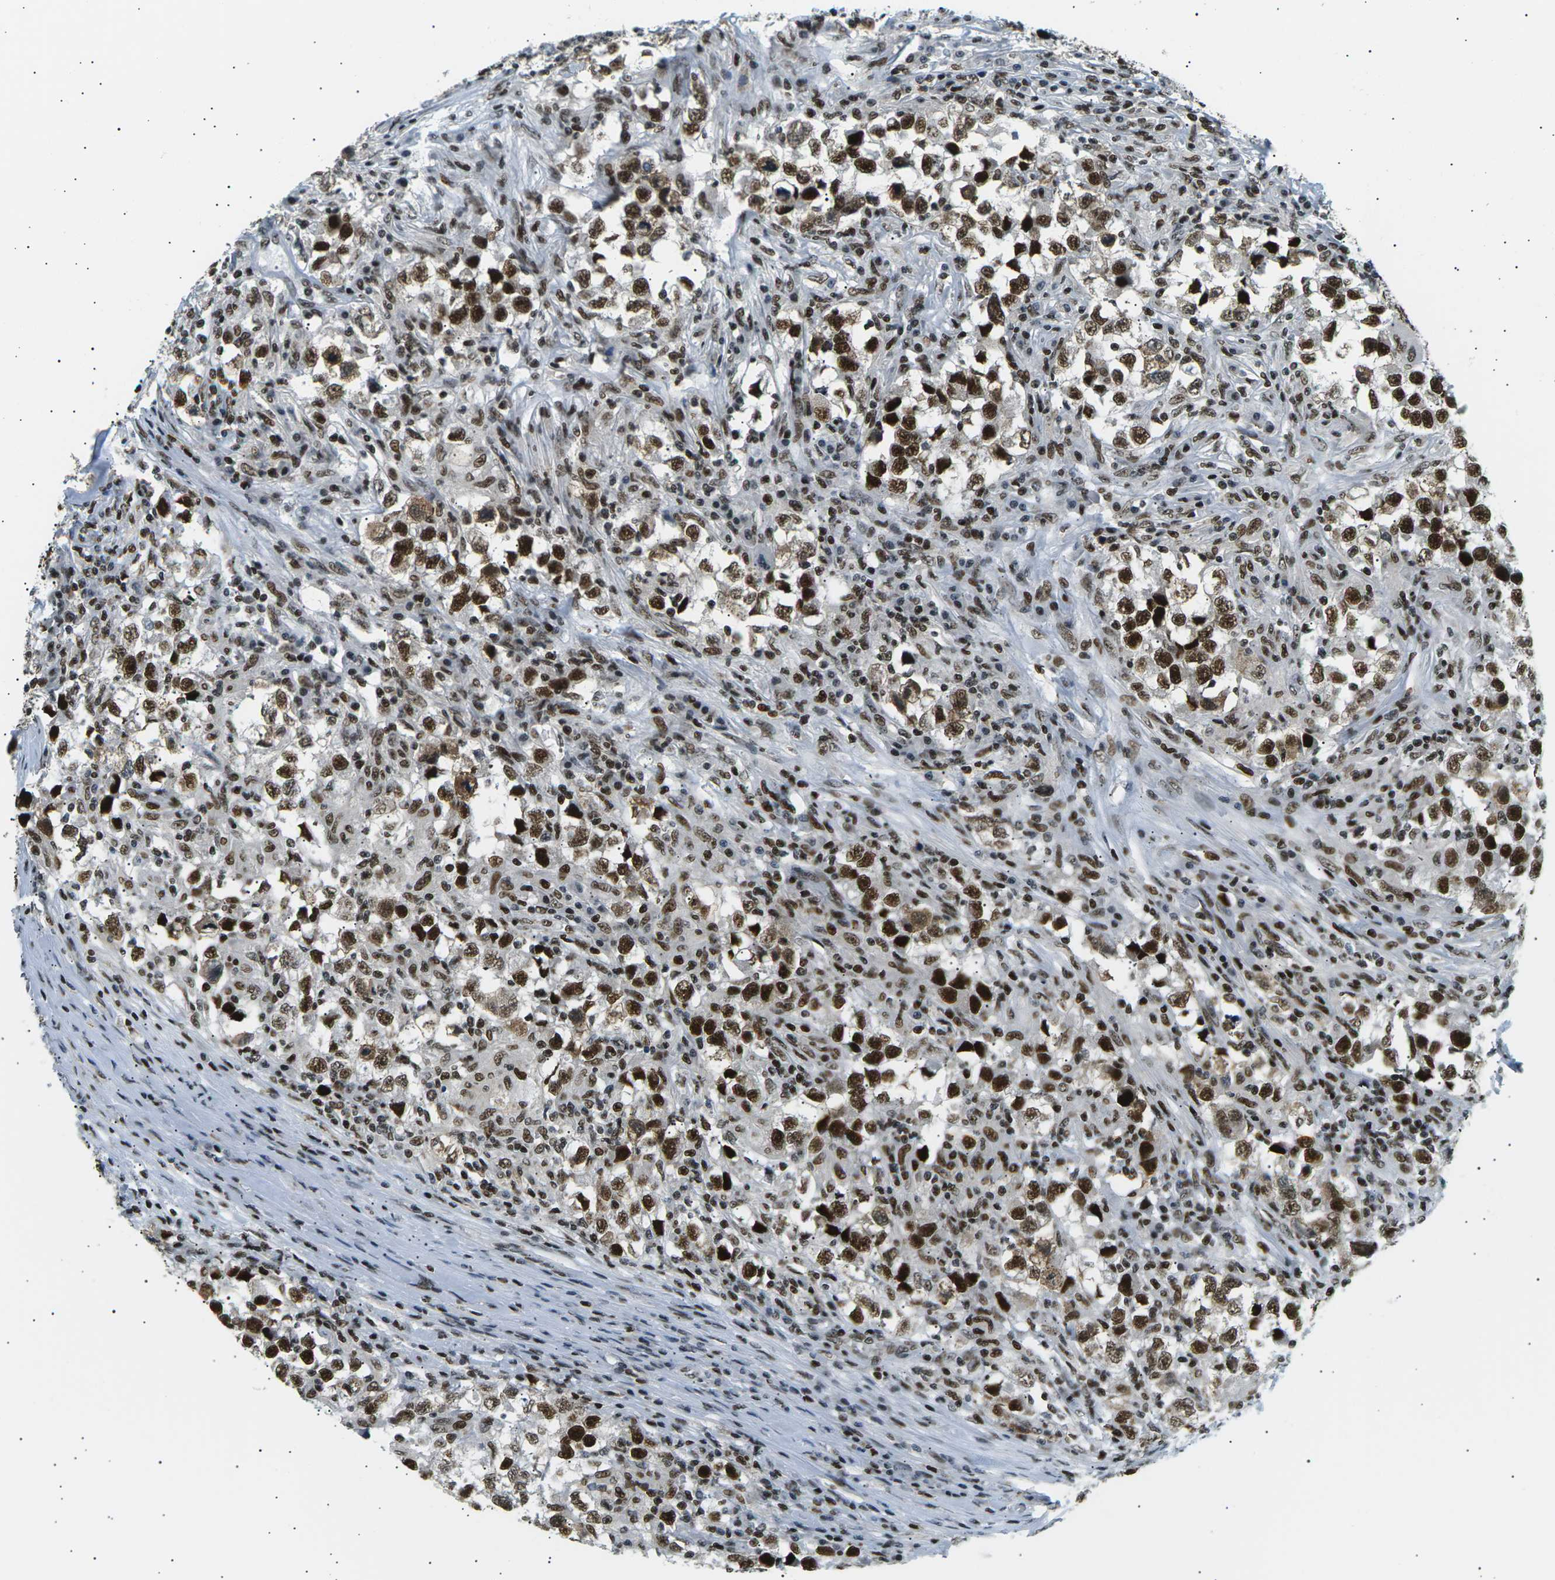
{"staining": {"intensity": "strong", "quantity": ">75%", "location": "nuclear"}, "tissue": "testis cancer", "cell_type": "Tumor cells", "image_type": "cancer", "snomed": [{"axis": "morphology", "description": "Carcinoma, Embryonal, NOS"}, {"axis": "topography", "description": "Testis"}], "caption": "Immunohistochemistry (IHC) staining of embryonal carcinoma (testis), which reveals high levels of strong nuclear staining in about >75% of tumor cells indicating strong nuclear protein expression. The staining was performed using DAB (3,3'-diaminobenzidine) (brown) for protein detection and nuclei were counterstained in hematoxylin (blue).", "gene": "RPA2", "patient": {"sex": "male", "age": 21}}